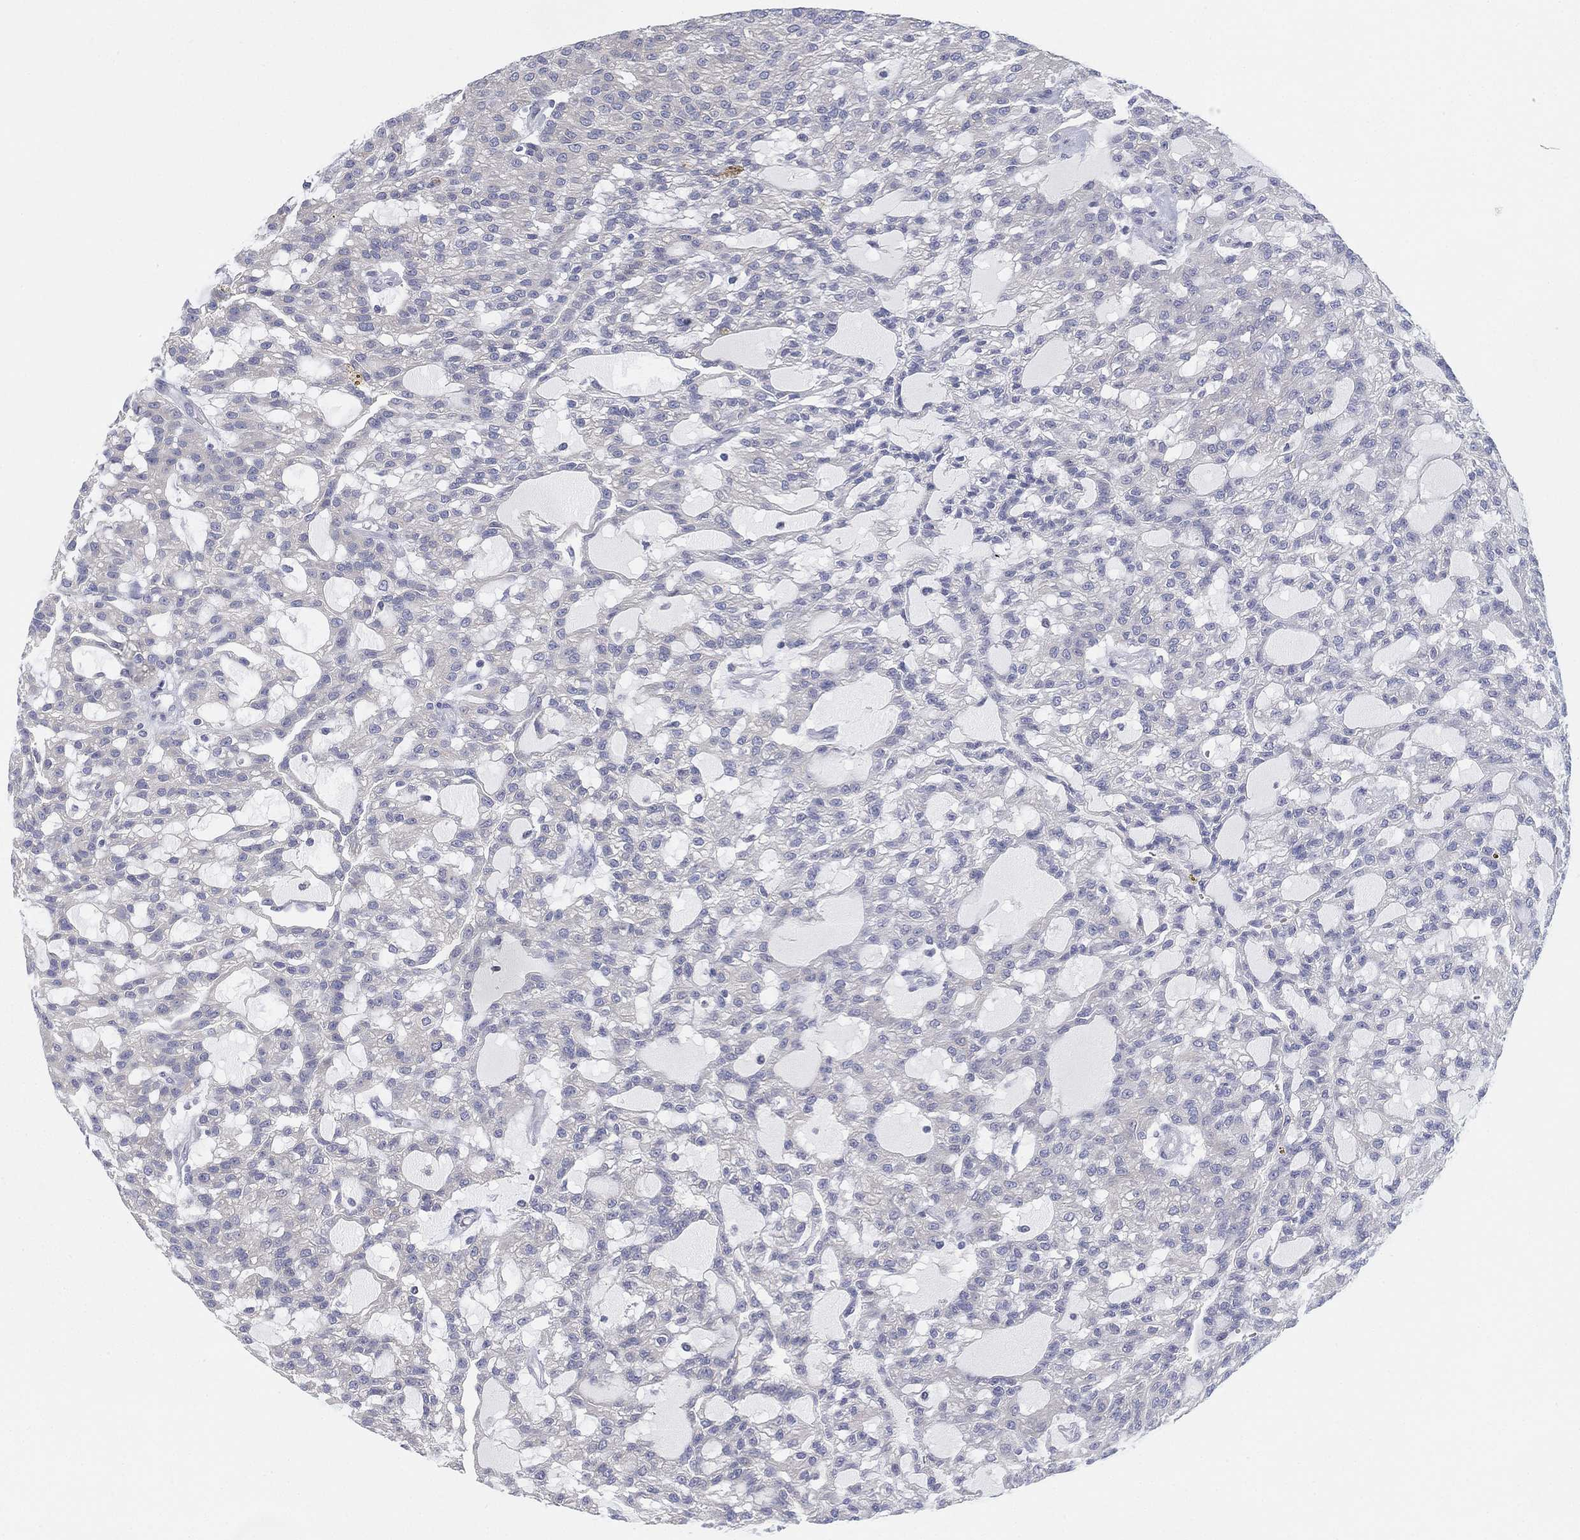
{"staining": {"intensity": "negative", "quantity": "none", "location": "none"}, "tissue": "renal cancer", "cell_type": "Tumor cells", "image_type": "cancer", "snomed": [{"axis": "morphology", "description": "Adenocarcinoma, NOS"}, {"axis": "topography", "description": "Kidney"}], "caption": "High magnification brightfield microscopy of renal cancer stained with DAB (3,3'-diaminobenzidine) (brown) and counterstained with hematoxylin (blue): tumor cells show no significant expression. (Immunohistochemistry (ihc), brightfield microscopy, high magnification).", "gene": "GCNA", "patient": {"sex": "male", "age": 63}}